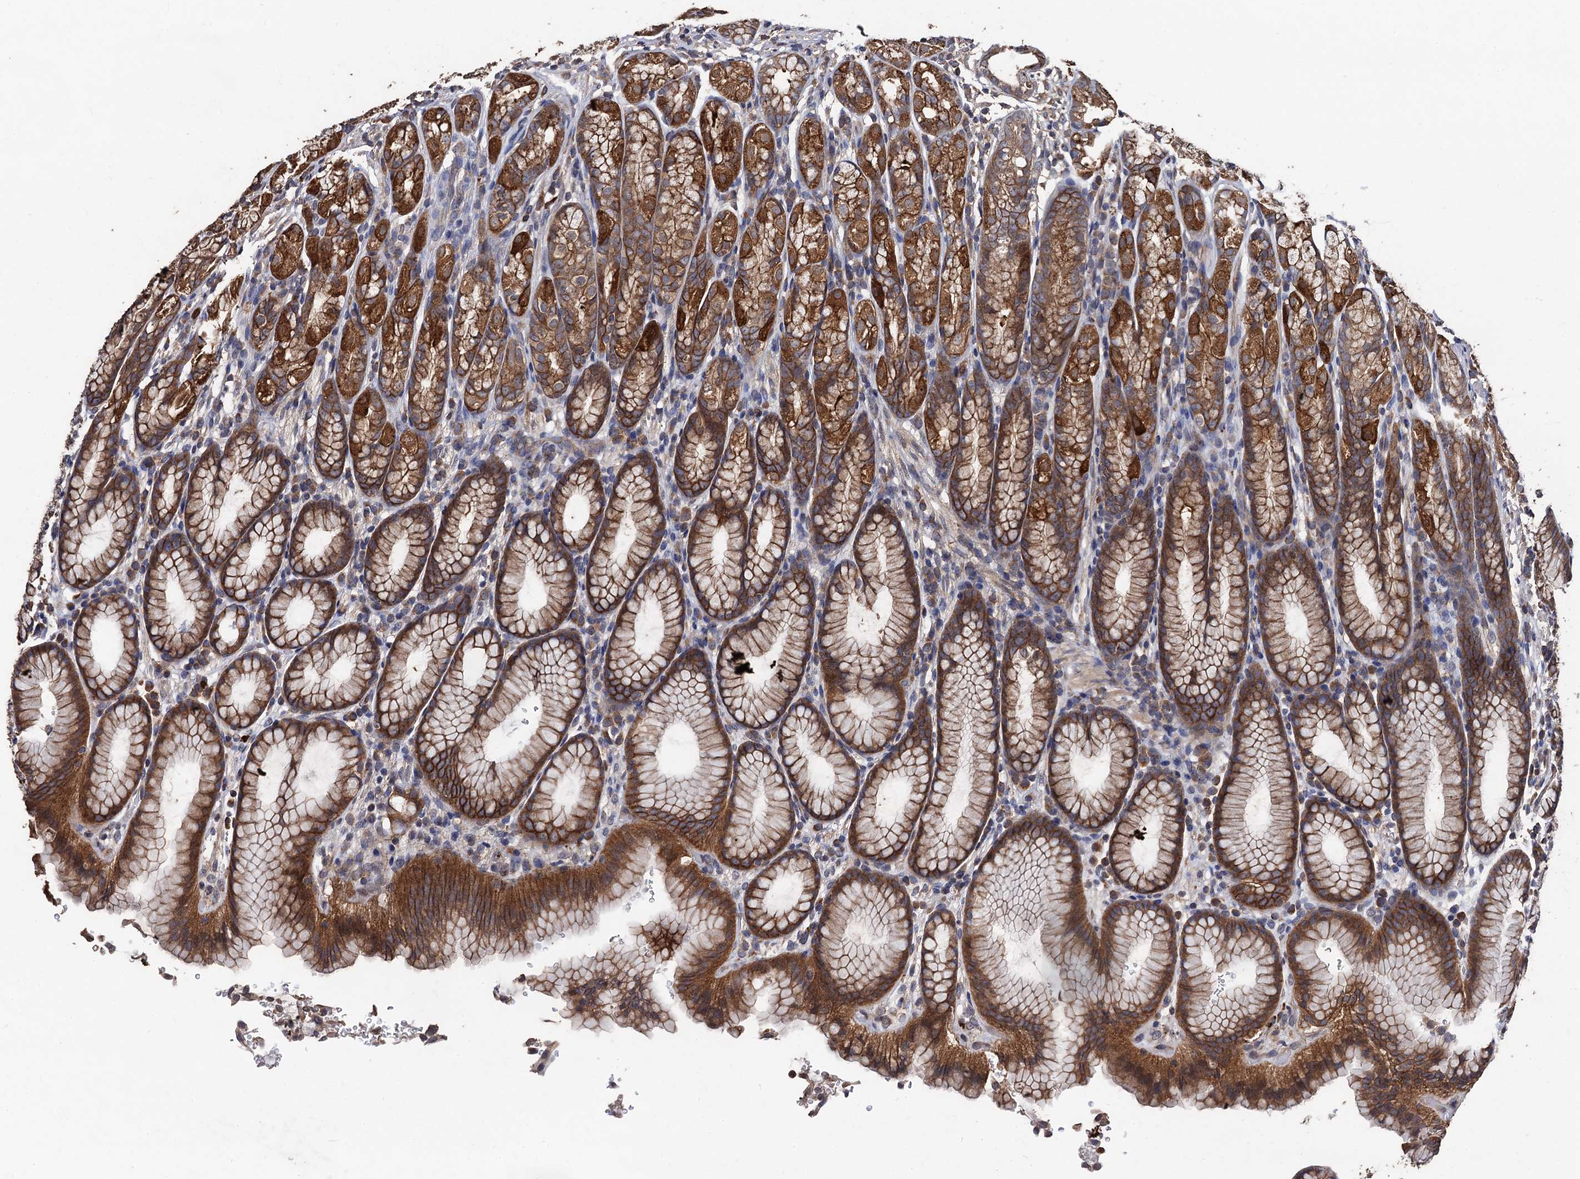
{"staining": {"intensity": "strong", "quantity": ">75%", "location": "cytoplasmic/membranous"}, "tissue": "stomach", "cell_type": "Glandular cells", "image_type": "normal", "snomed": [{"axis": "morphology", "description": "Normal tissue, NOS"}, {"axis": "topography", "description": "Stomach"}], "caption": "Human stomach stained for a protein (brown) reveals strong cytoplasmic/membranous positive positivity in approximately >75% of glandular cells.", "gene": "PPTC7", "patient": {"sex": "male", "age": 42}}